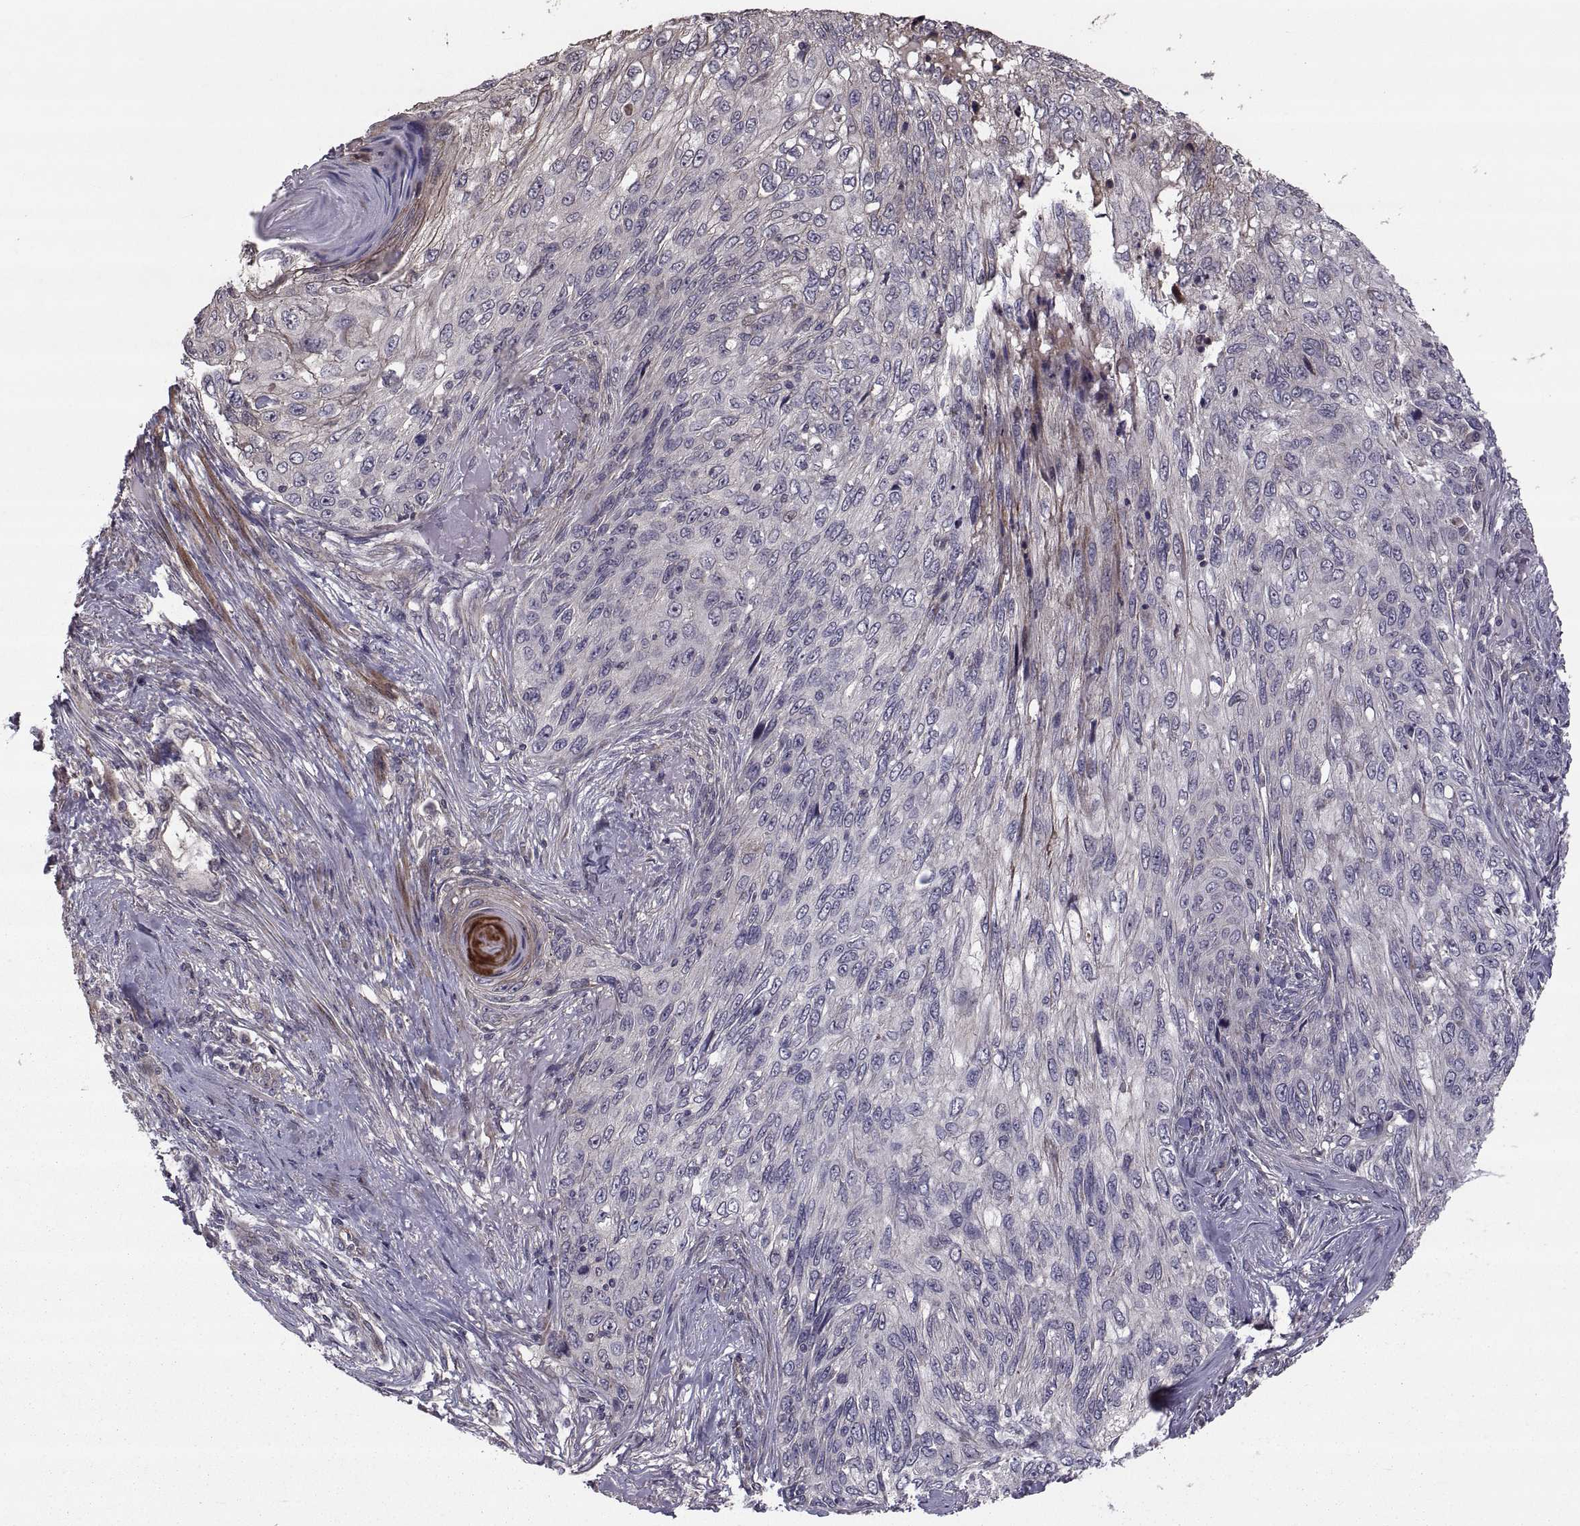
{"staining": {"intensity": "negative", "quantity": "none", "location": "none"}, "tissue": "skin cancer", "cell_type": "Tumor cells", "image_type": "cancer", "snomed": [{"axis": "morphology", "description": "Squamous cell carcinoma, NOS"}, {"axis": "topography", "description": "Skin"}], "caption": "A high-resolution histopathology image shows immunohistochemistry staining of skin cancer (squamous cell carcinoma), which demonstrates no significant positivity in tumor cells.", "gene": "PMM2", "patient": {"sex": "male", "age": 92}}